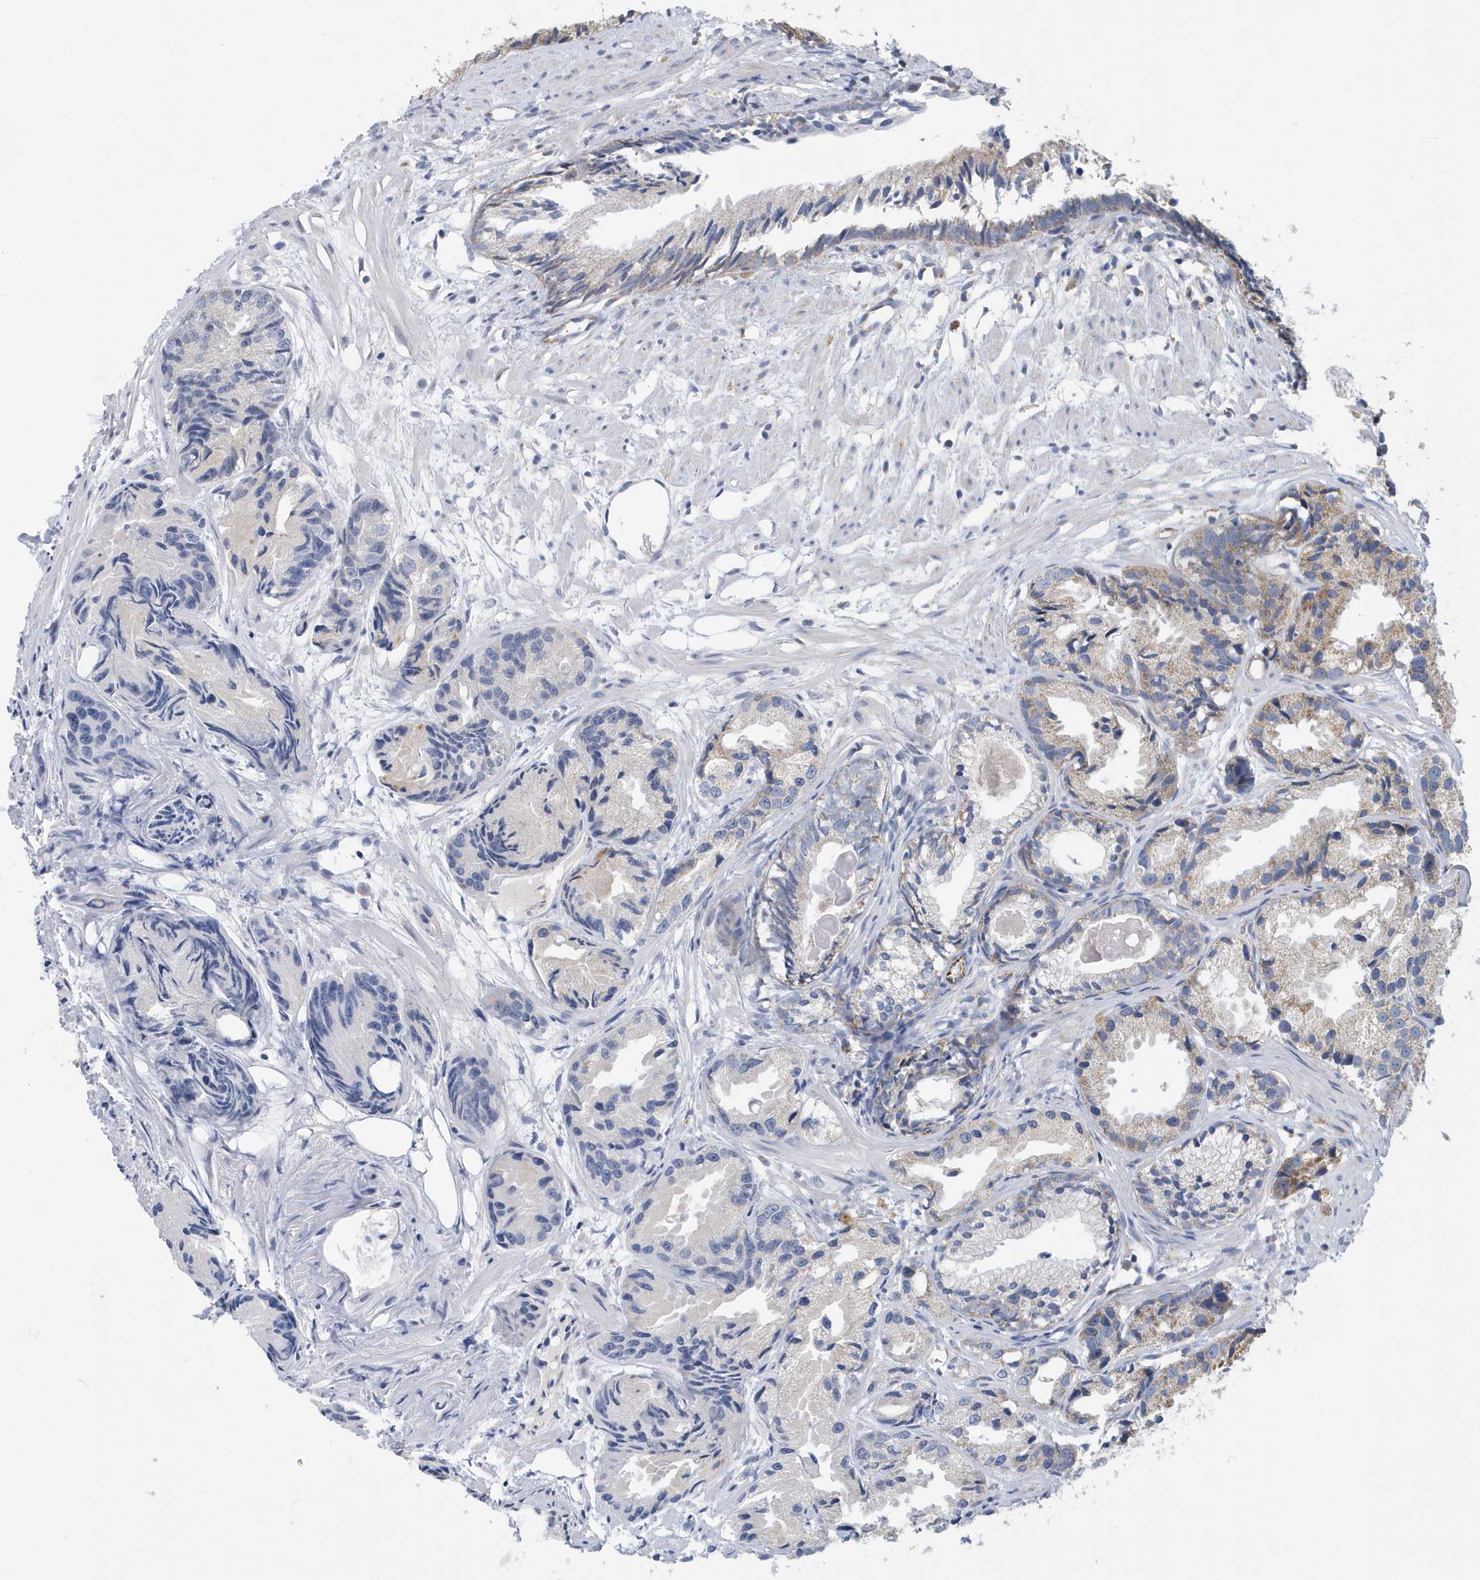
{"staining": {"intensity": "moderate", "quantity": "<25%", "location": "cytoplasmic/membranous"}, "tissue": "prostate cancer", "cell_type": "Tumor cells", "image_type": "cancer", "snomed": [{"axis": "morphology", "description": "Adenocarcinoma, Low grade"}, {"axis": "topography", "description": "Prostate"}], "caption": "Brown immunohistochemical staining in human prostate cancer displays moderate cytoplasmic/membranous expression in about <25% of tumor cells. (IHC, brightfield microscopy, high magnification).", "gene": "VWA5B2", "patient": {"sex": "male", "age": 88}}